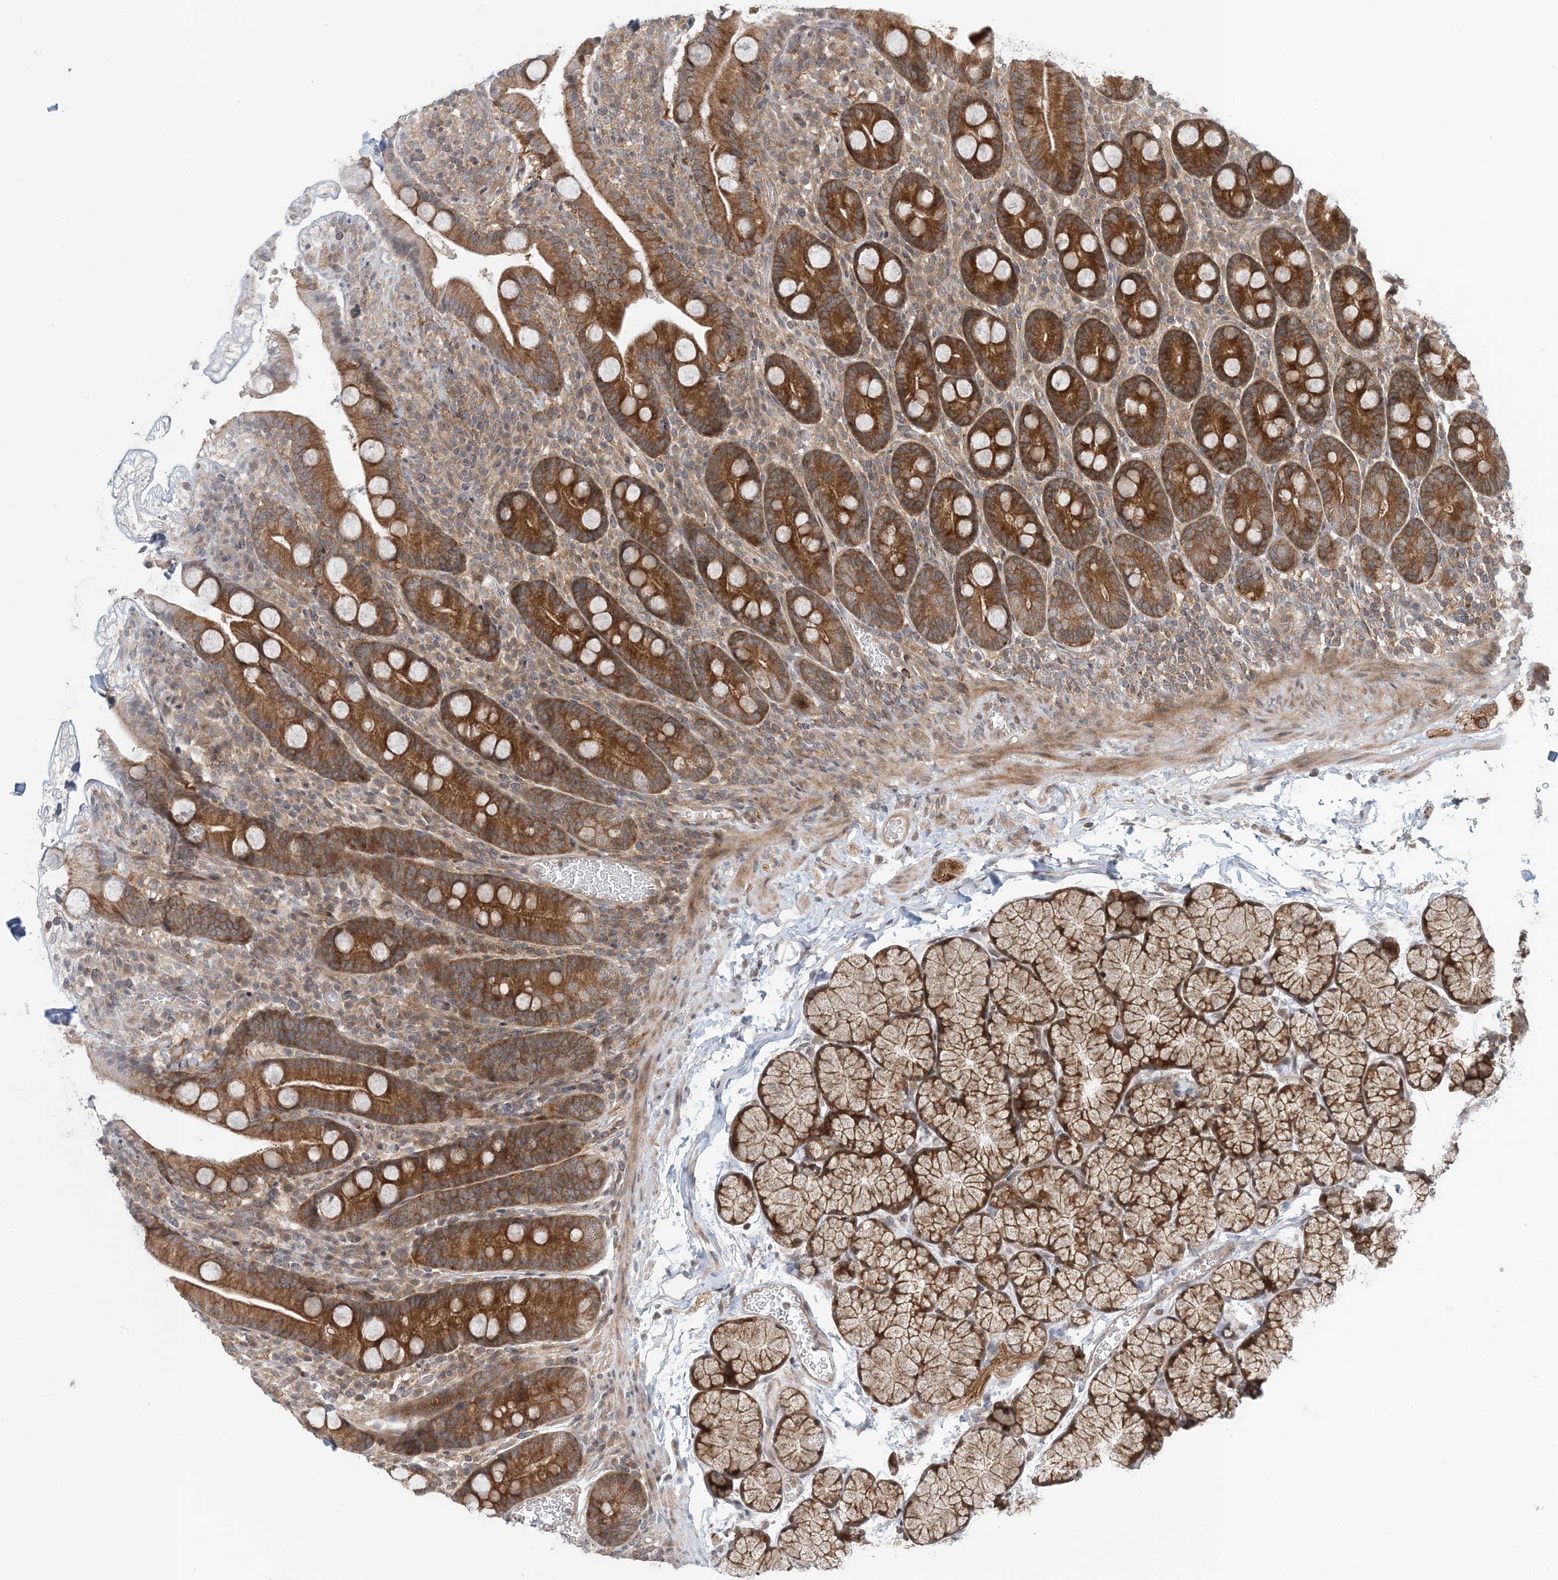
{"staining": {"intensity": "strong", "quantity": ">75%", "location": "cytoplasmic/membranous"}, "tissue": "duodenum", "cell_type": "Glandular cells", "image_type": "normal", "snomed": [{"axis": "morphology", "description": "Normal tissue, NOS"}, {"axis": "topography", "description": "Duodenum"}], "caption": "Protein analysis of normal duodenum displays strong cytoplasmic/membranous positivity in about >75% of glandular cells.", "gene": "ATP13A2", "patient": {"sex": "male", "age": 35}}